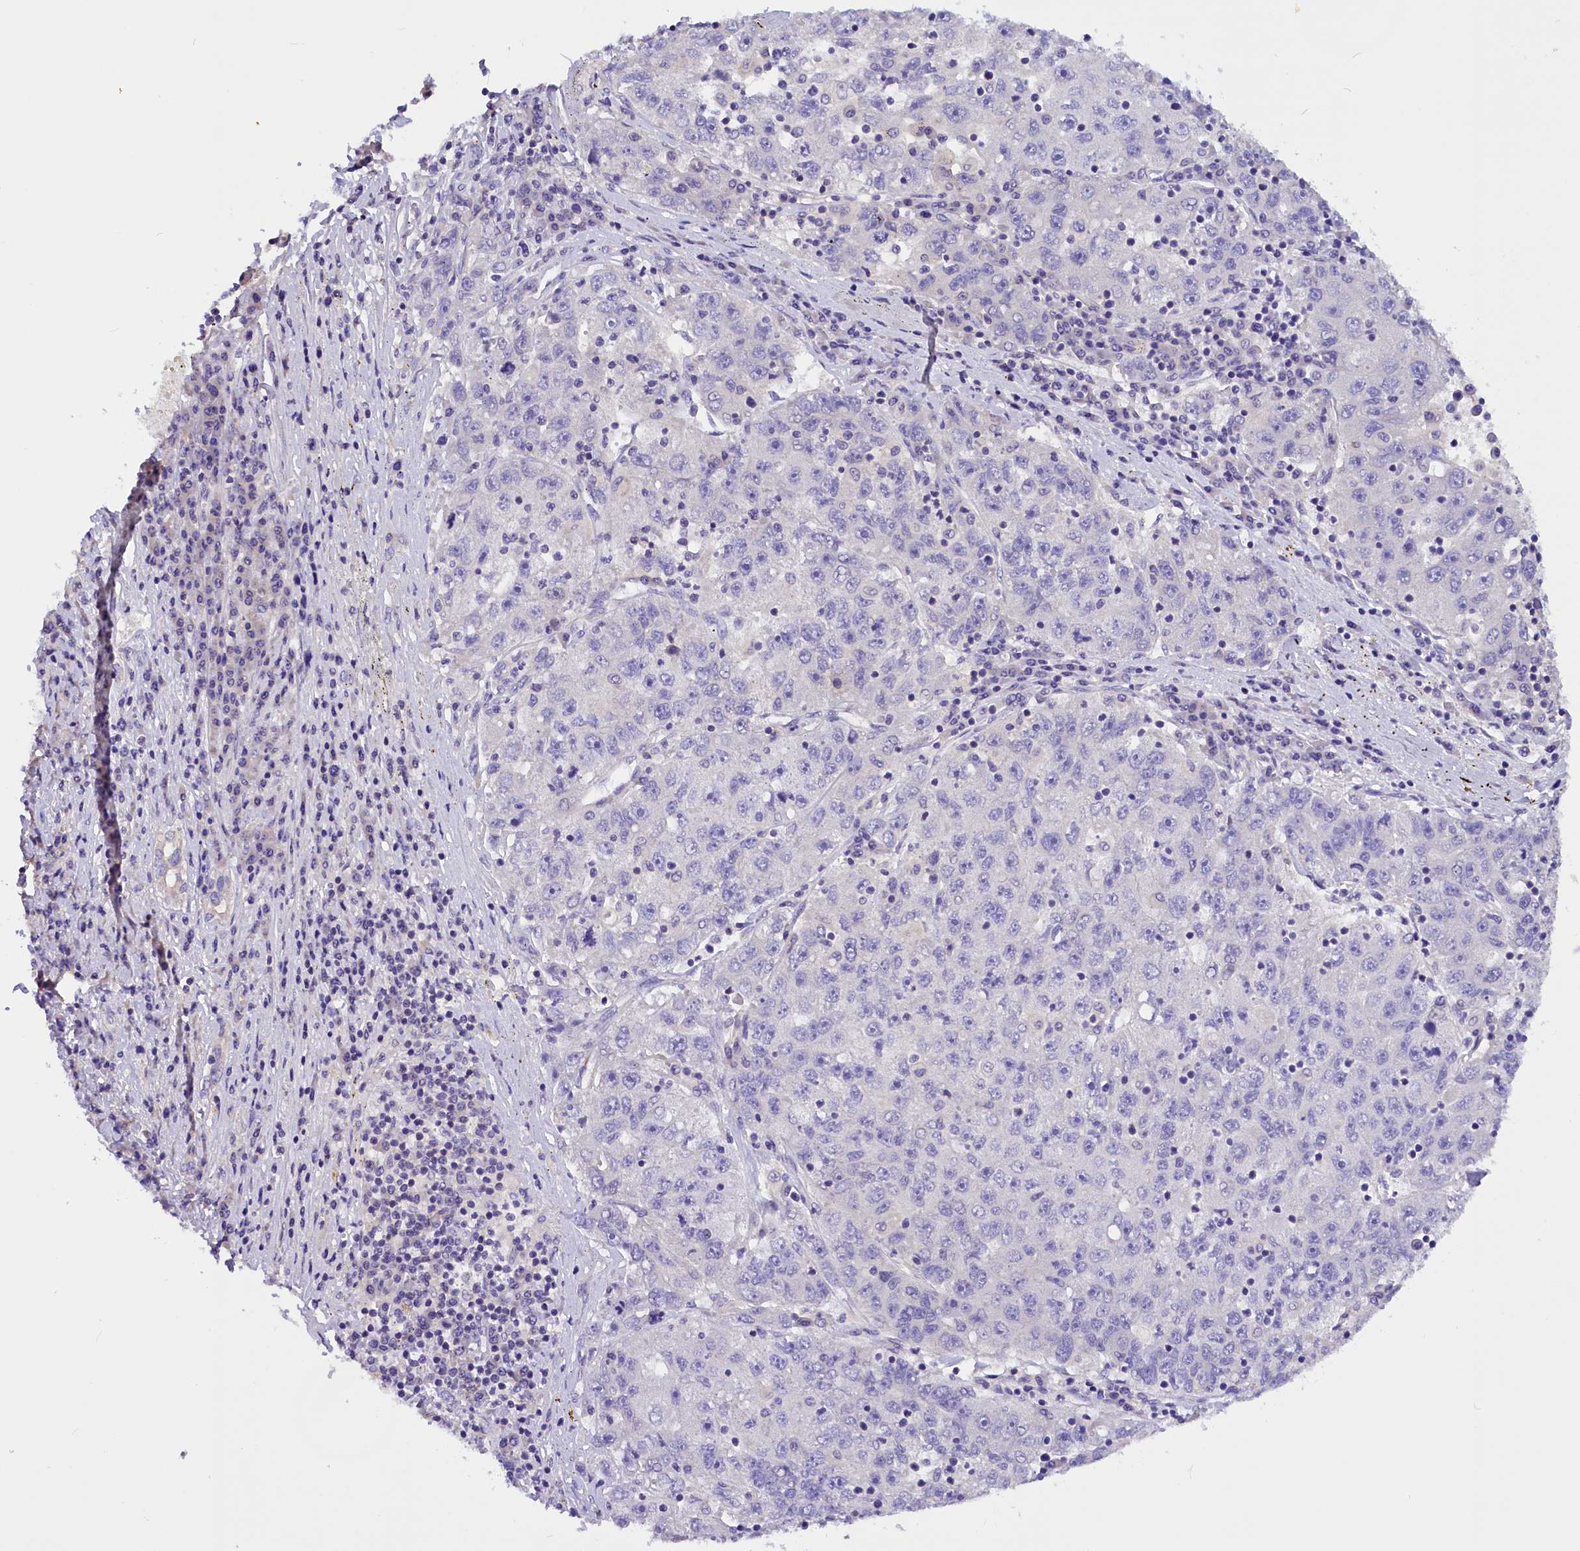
{"staining": {"intensity": "negative", "quantity": "none", "location": "none"}, "tissue": "liver cancer", "cell_type": "Tumor cells", "image_type": "cancer", "snomed": [{"axis": "morphology", "description": "Carcinoma, Hepatocellular, NOS"}, {"axis": "topography", "description": "Liver"}], "caption": "High power microscopy micrograph of an IHC micrograph of liver cancer (hepatocellular carcinoma), revealing no significant staining in tumor cells.", "gene": "AP3B2", "patient": {"sex": "male", "age": 49}}